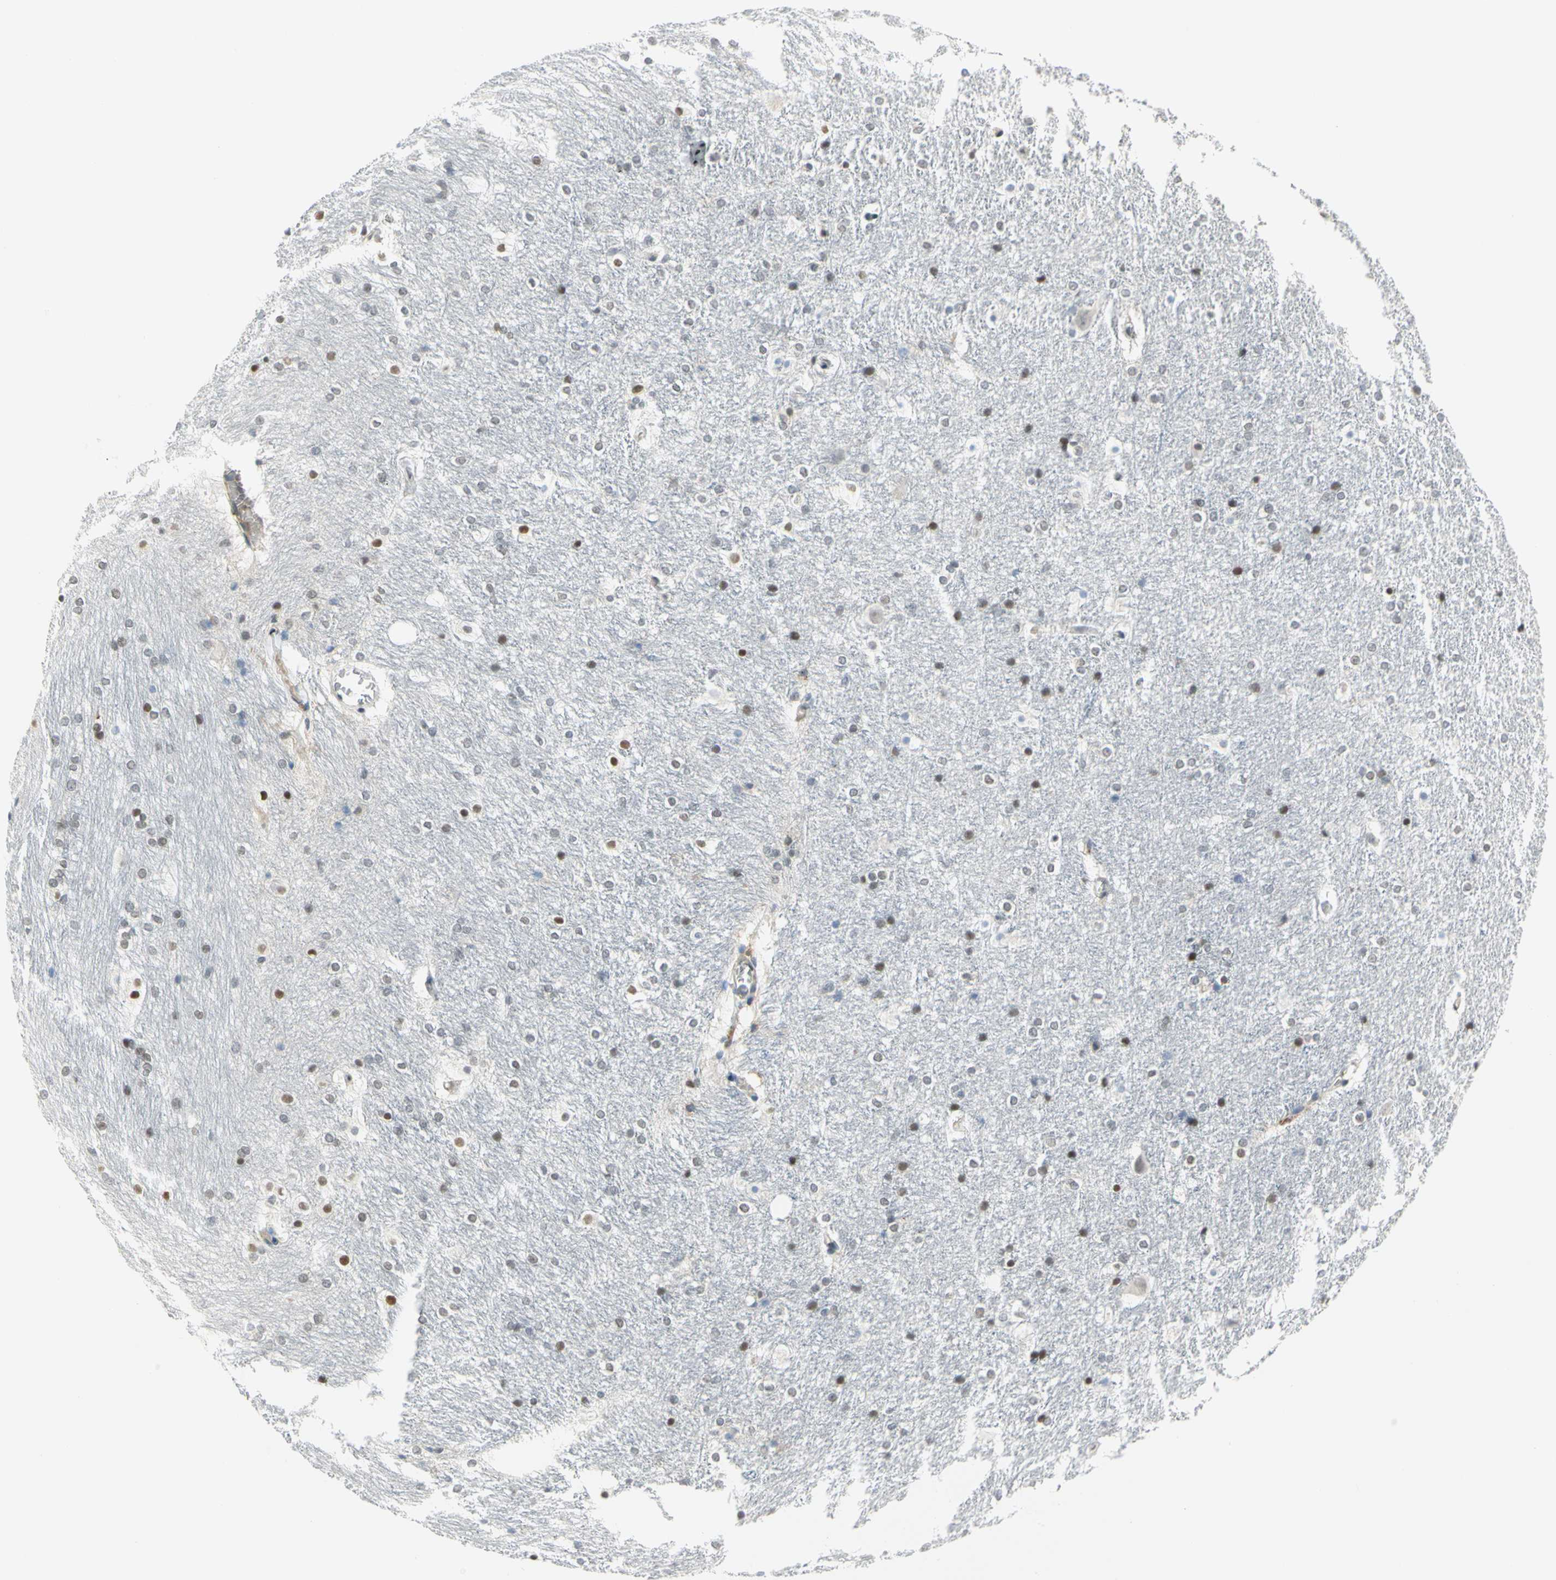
{"staining": {"intensity": "moderate", "quantity": "25%-75%", "location": "nuclear"}, "tissue": "hippocampus", "cell_type": "Glial cells", "image_type": "normal", "snomed": [{"axis": "morphology", "description": "Normal tissue, NOS"}, {"axis": "topography", "description": "Hippocampus"}], "caption": "Hippocampus stained with DAB immunohistochemistry demonstrates medium levels of moderate nuclear staining in approximately 25%-75% of glial cells. (DAB (3,3'-diaminobenzidine) = brown stain, brightfield microscopy at high magnification).", "gene": "IMPG2", "patient": {"sex": "female", "age": 19}}